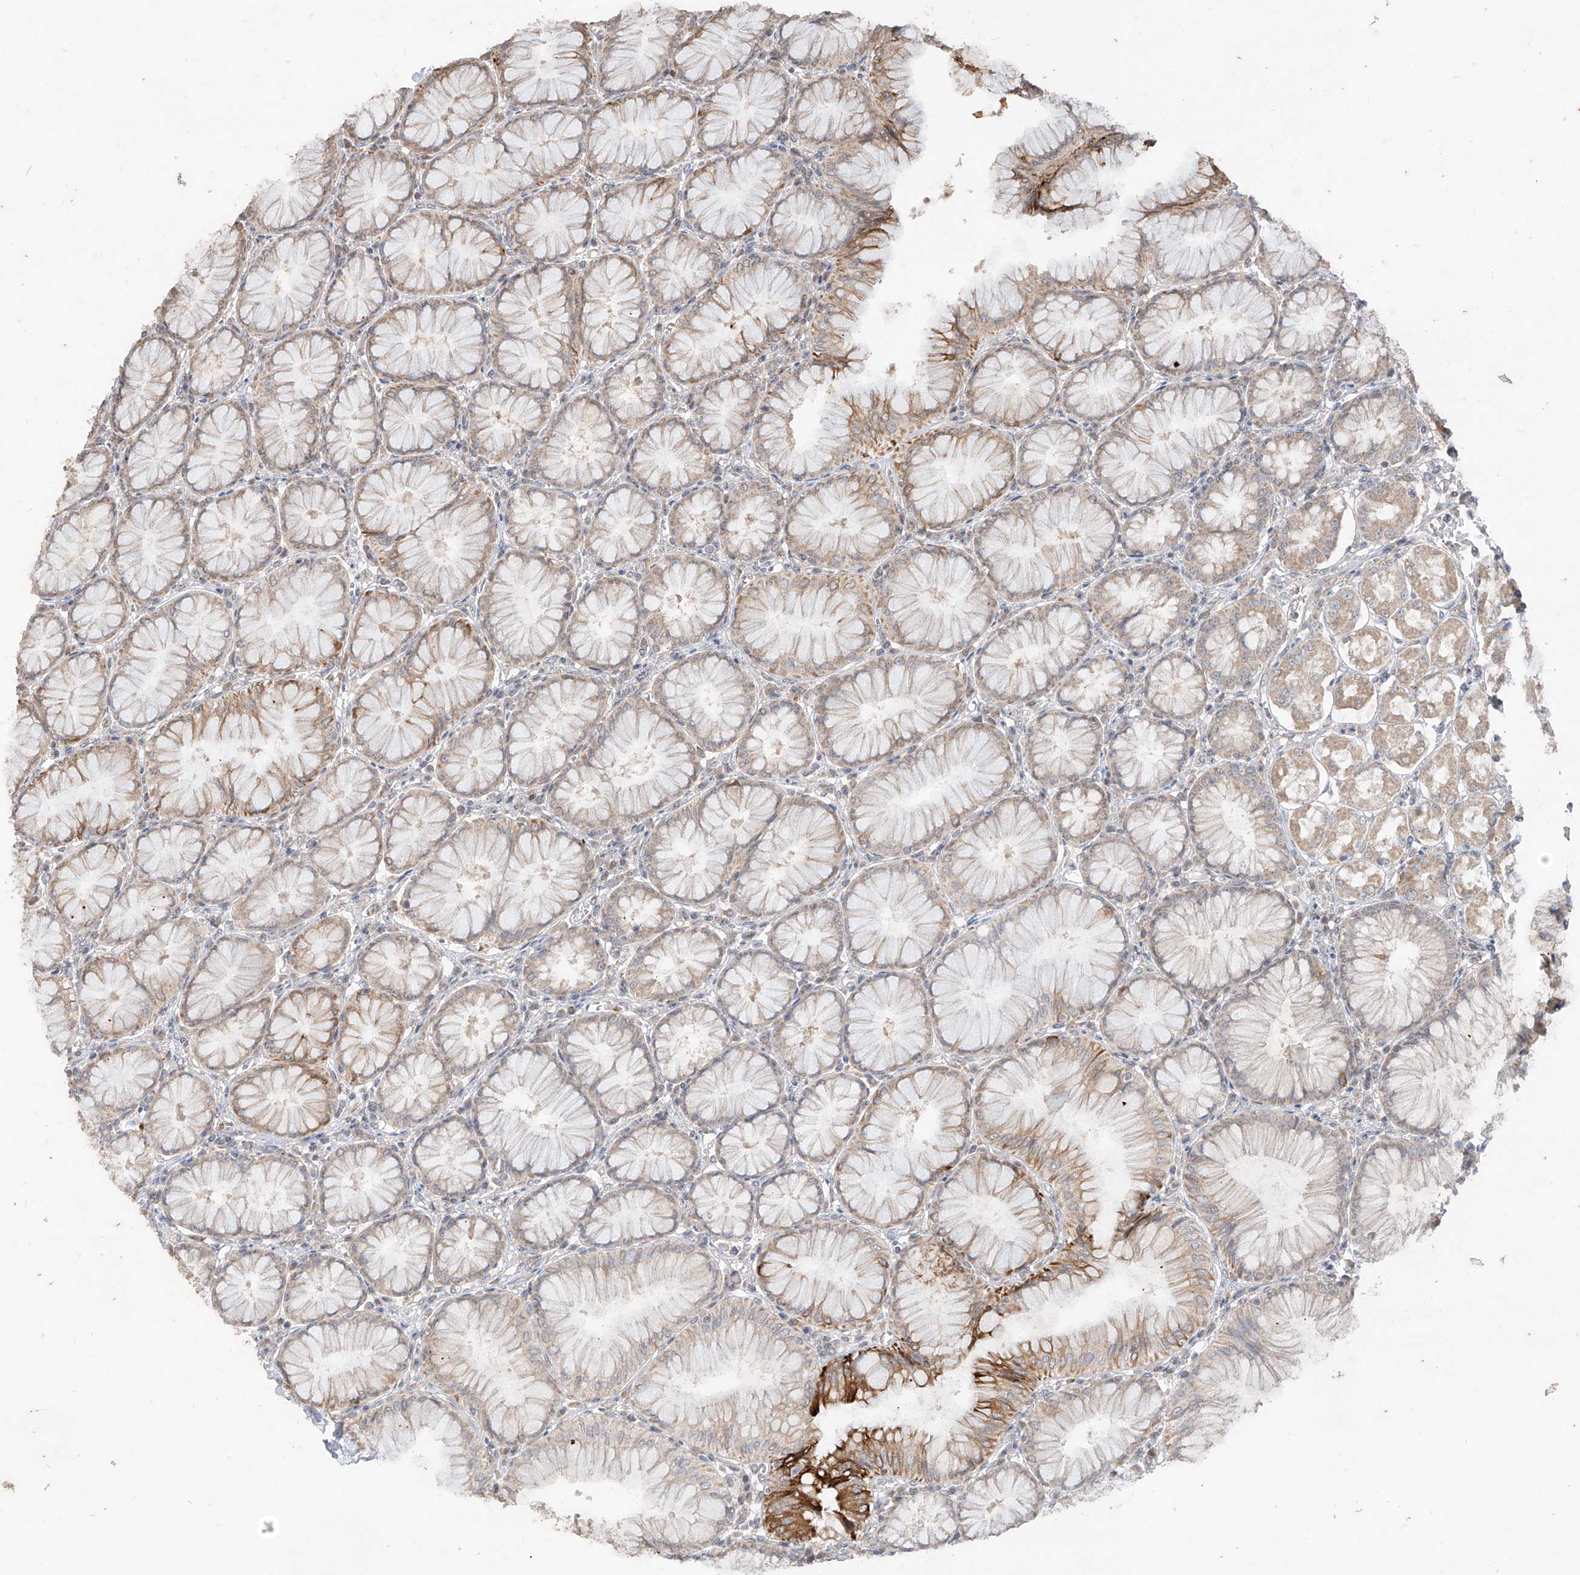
{"staining": {"intensity": "moderate", "quantity": "25%-75%", "location": "cytoplasmic/membranous"}, "tissue": "stomach", "cell_type": "Glandular cells", "image_type": "normal", "snomed": [{"axis": "morphology", "description": "Normal tissue, NOS"}, {"axis": "topography", "description": "Stomach, lower"}], "caption": "Moderate cytoplasmic/membranous protein staining is present in about 25%-75% of glandular cells in stomach. The staining was performed using DAB (3,3'-diaminobenzidine) to visualize the protein expression in brown, while the nuclei were stained in blue with hematoxylin (Magnification: 20x).", "gene": "MTUS2", "patient": {"sex": "female", "age": 56}}